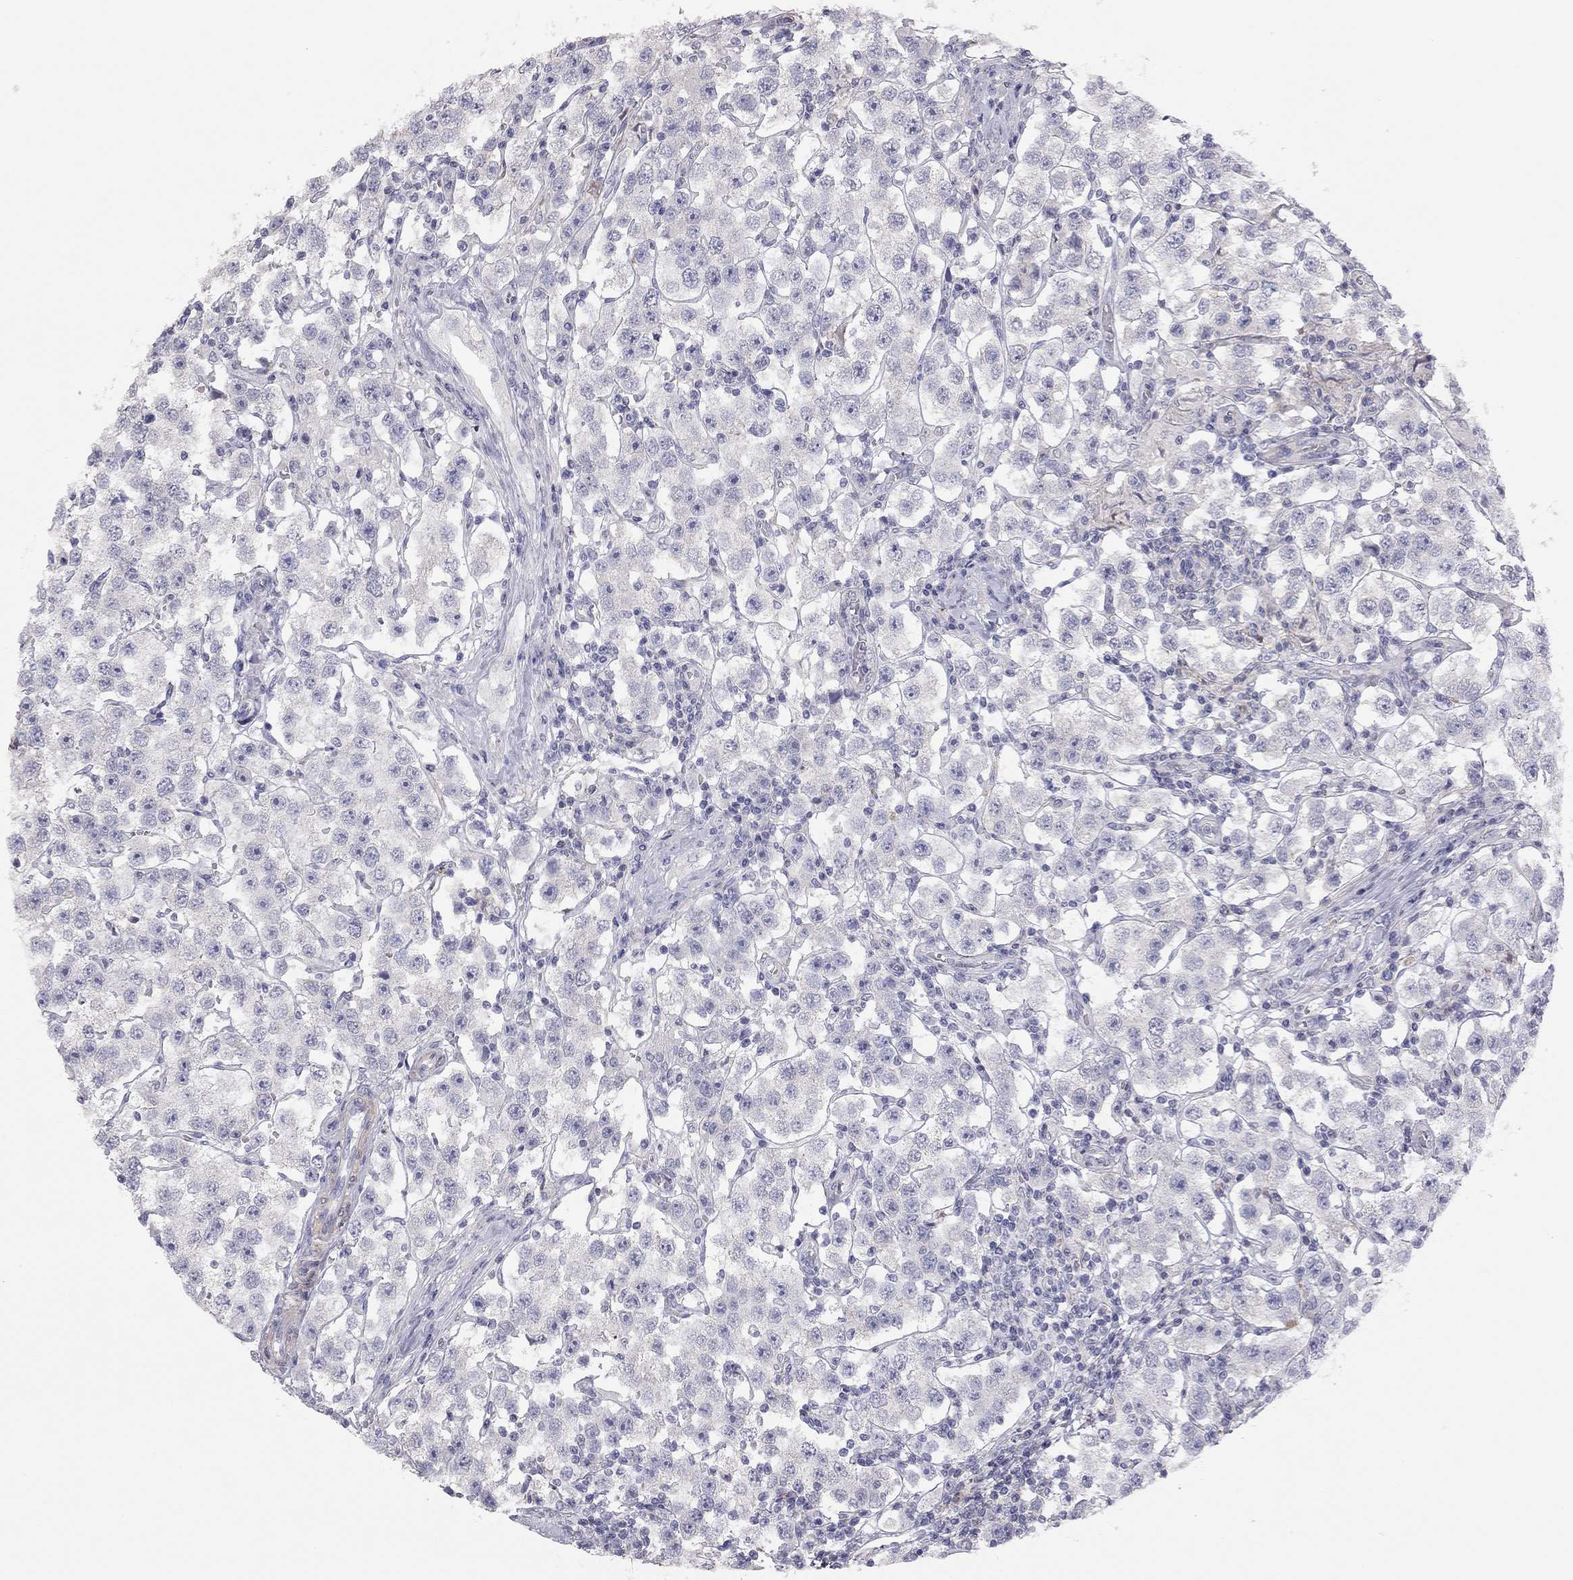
{"staining": {"intensity": "negative", "quantity": "none", "location": "none"}, "tissue": "testis cancer", "cell_type": "Tumor cells", "image_type": "cancer", "snomed": [{"axis": "morphology", "description": "Seminoma, NOS"}, {"axis": "topography", "description": "Testis"}], "caption": "A histopathology image of human seminoma (testis) is negative for staining in tumor cells.", "gene": "ADCYAP1", "patient": {"sex": "male", "age": 37}}